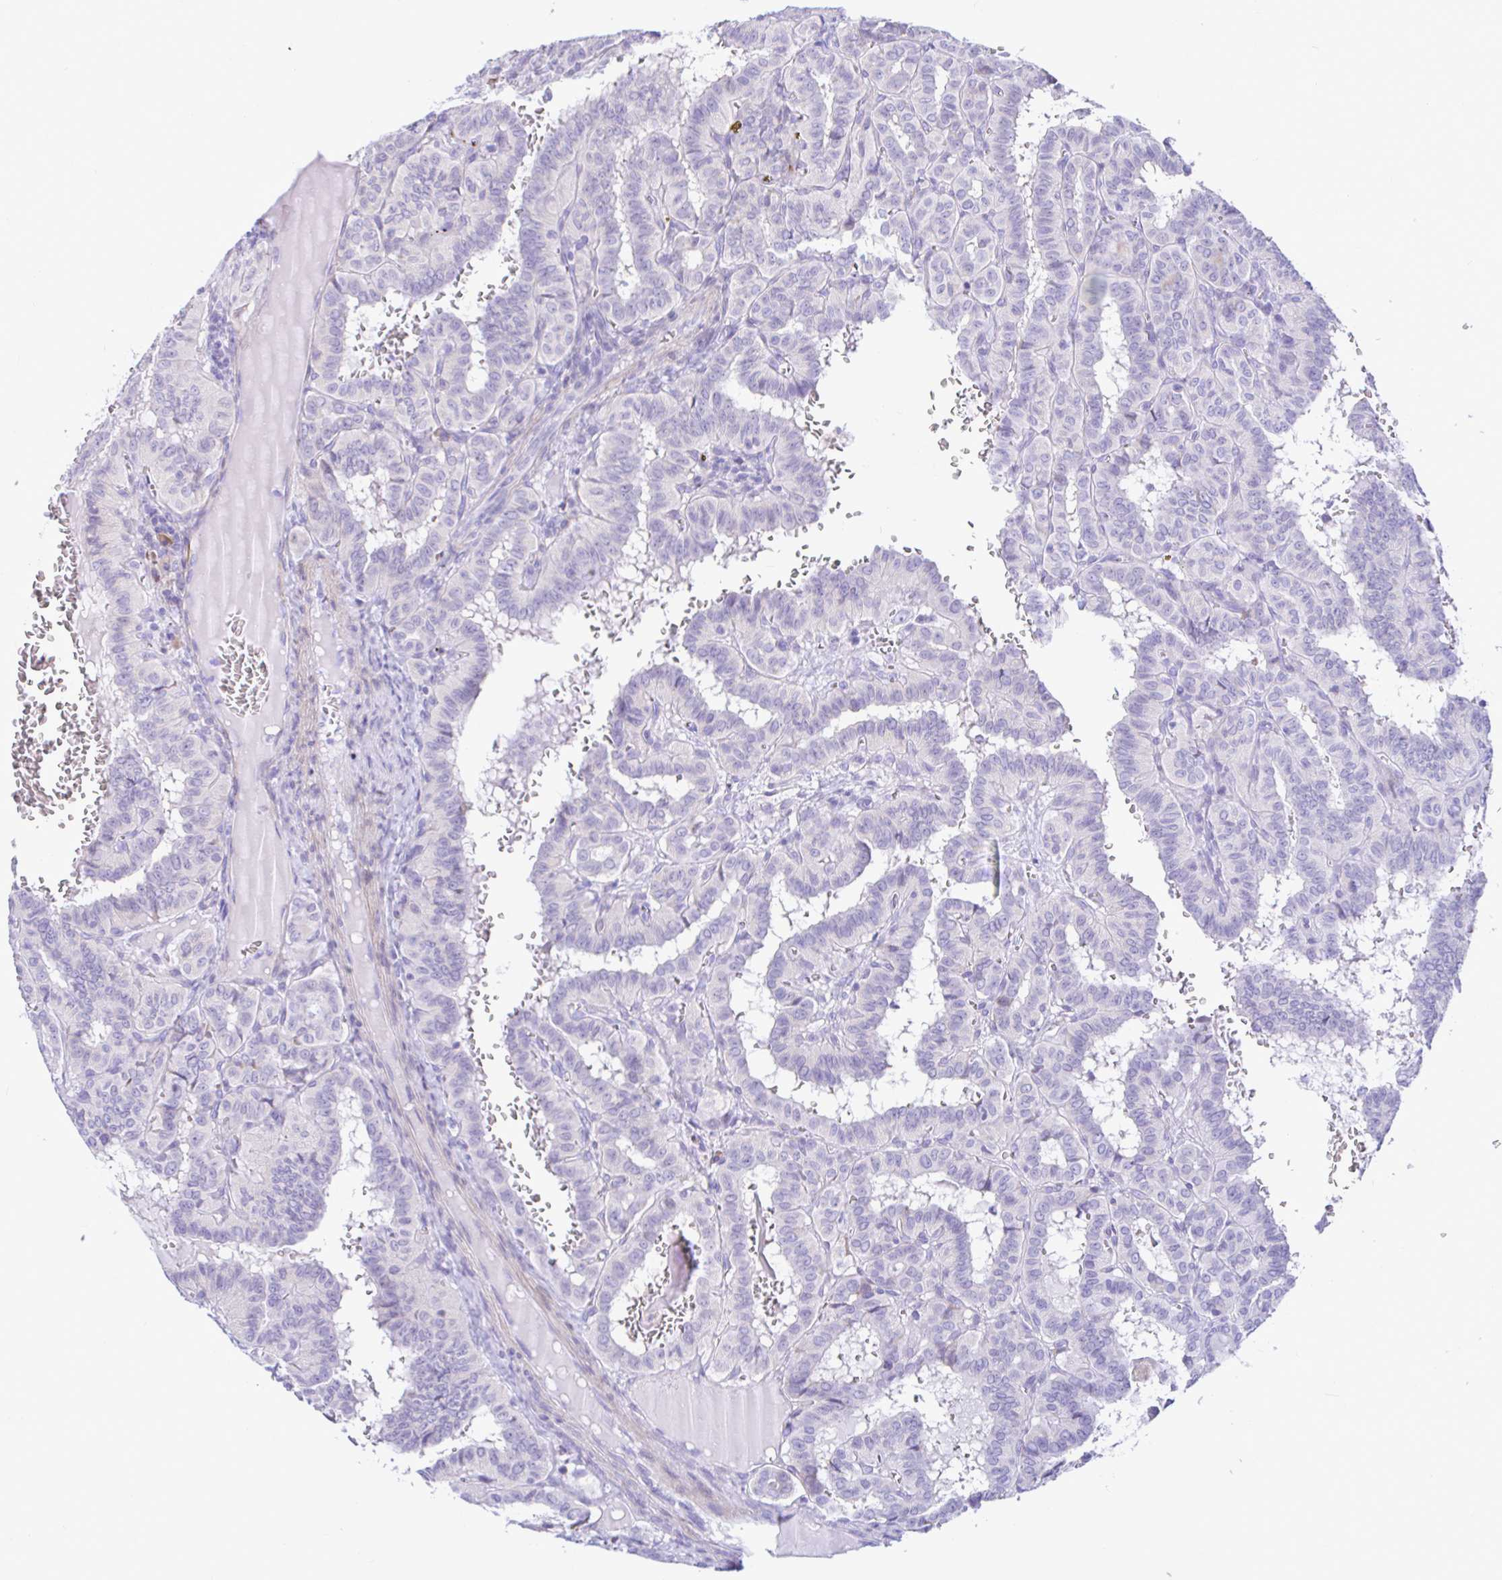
{"staining": {"intensity": "negative", "quantity": "none", "location": "none"}, "tissue": "thyroid cancer", "cell_type": "Tumor cells", "image_type": "cancer", "snomed": [{"axis": "morphology", "description": "Papillary adenocarcinoma, NOS"}, {"axis": "topography", "description": "Thyroid gland"}], "caption": "This is an immunohistochemistry (IHC) photomicrograph of papillary adenocarcinoma (thyroid). There is no expression in tumor cells.", "gene": "NBPF3", "patient": {"sex": "female", "age": 21}}